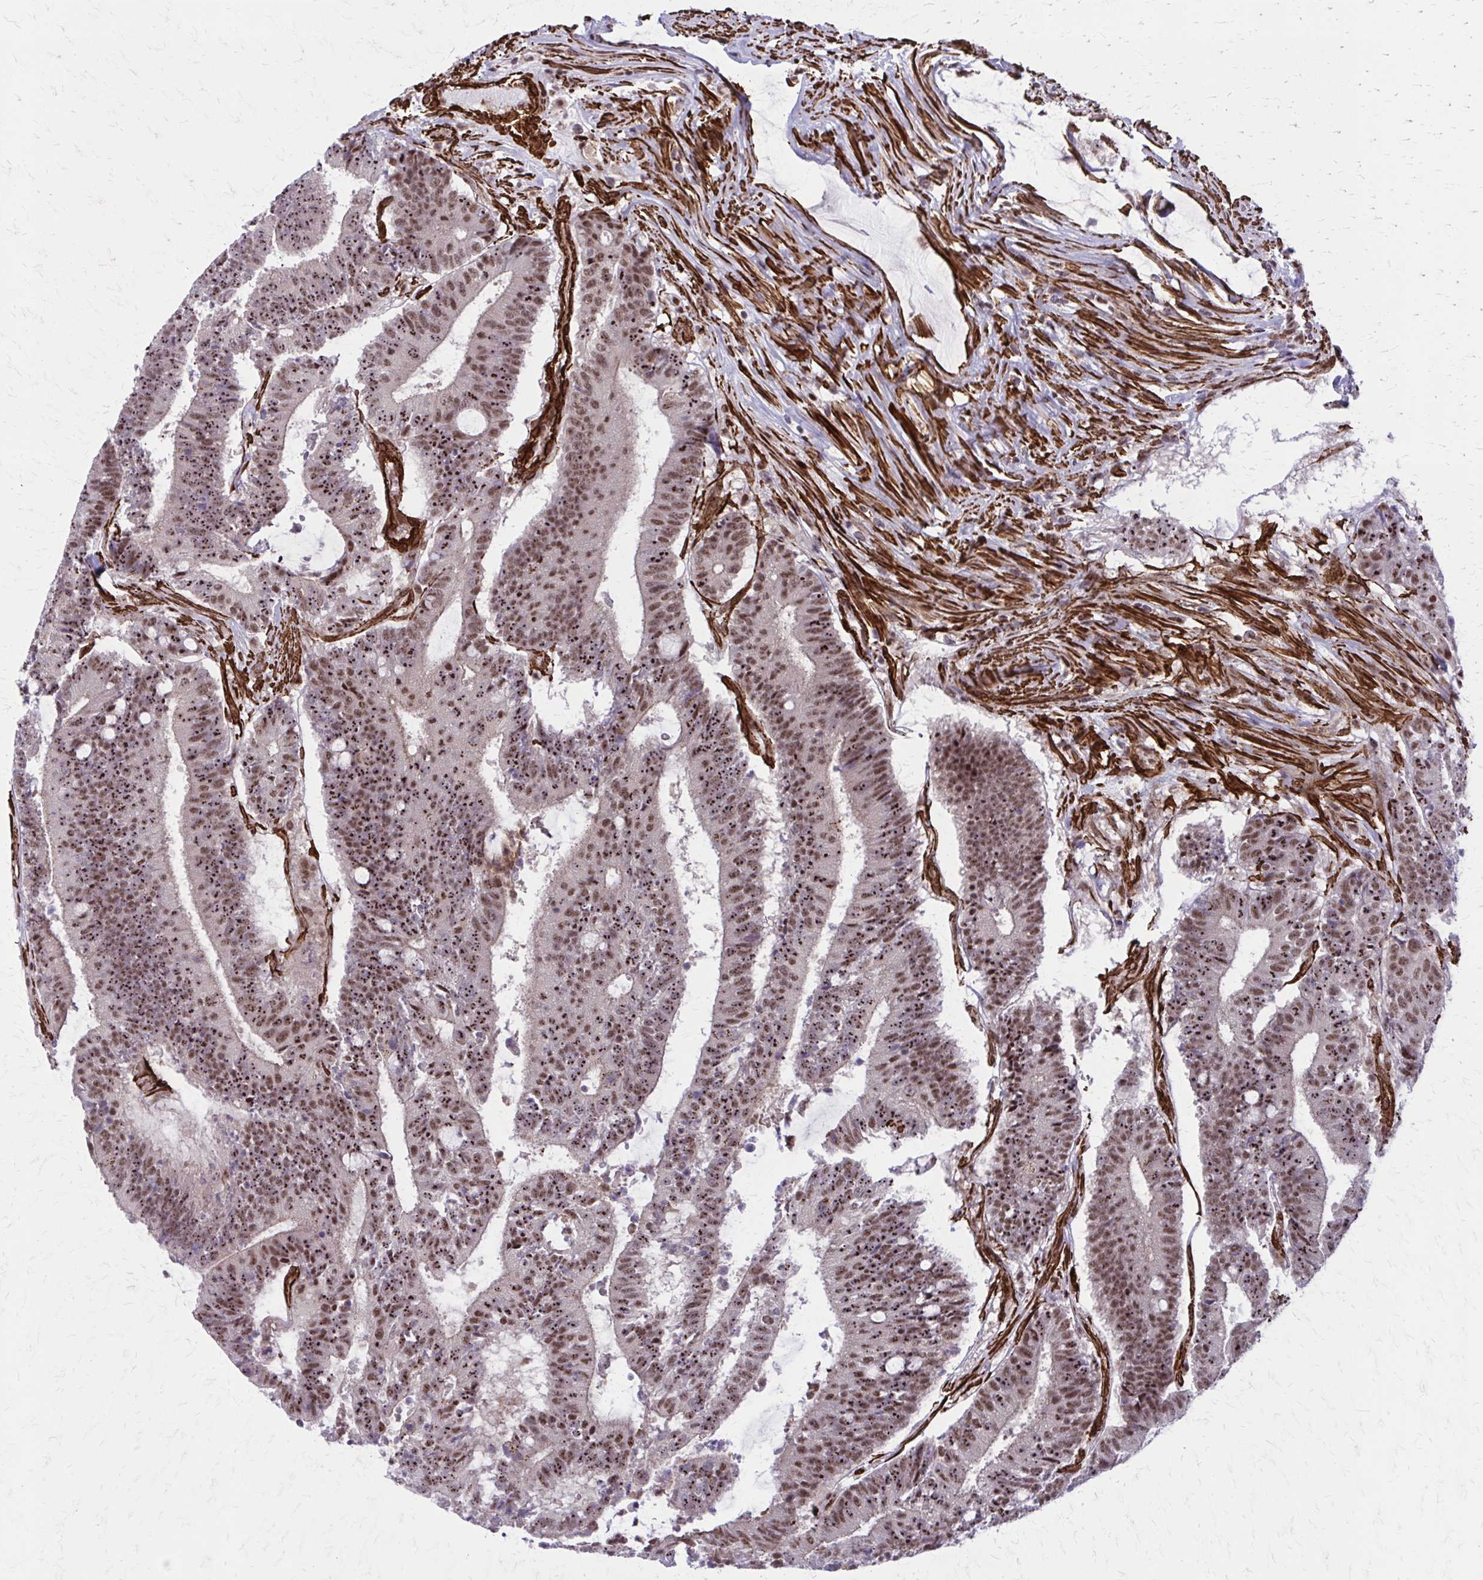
{"staining": {"intensity": "moderate", "quantity": ">75%", "location": "nuclear"}, "tissue": "colorectal cancer", "cell_type": "Tumor cells", "image_type": "cancer", "snomed": [{"axis": "morphology", "description": "Adenocarcinoma, NOS"}, {"axis": "topography", "description": "Colon"}], "caption": "Immunohistochemical staining of human adenocarcinoma (colorectal) exhibits medium levels of moderate nuclear protein staining in approximately >75% of tumor cells.", "gene": "NRBF2", "patient": {"sex": "female", "age": 43}}